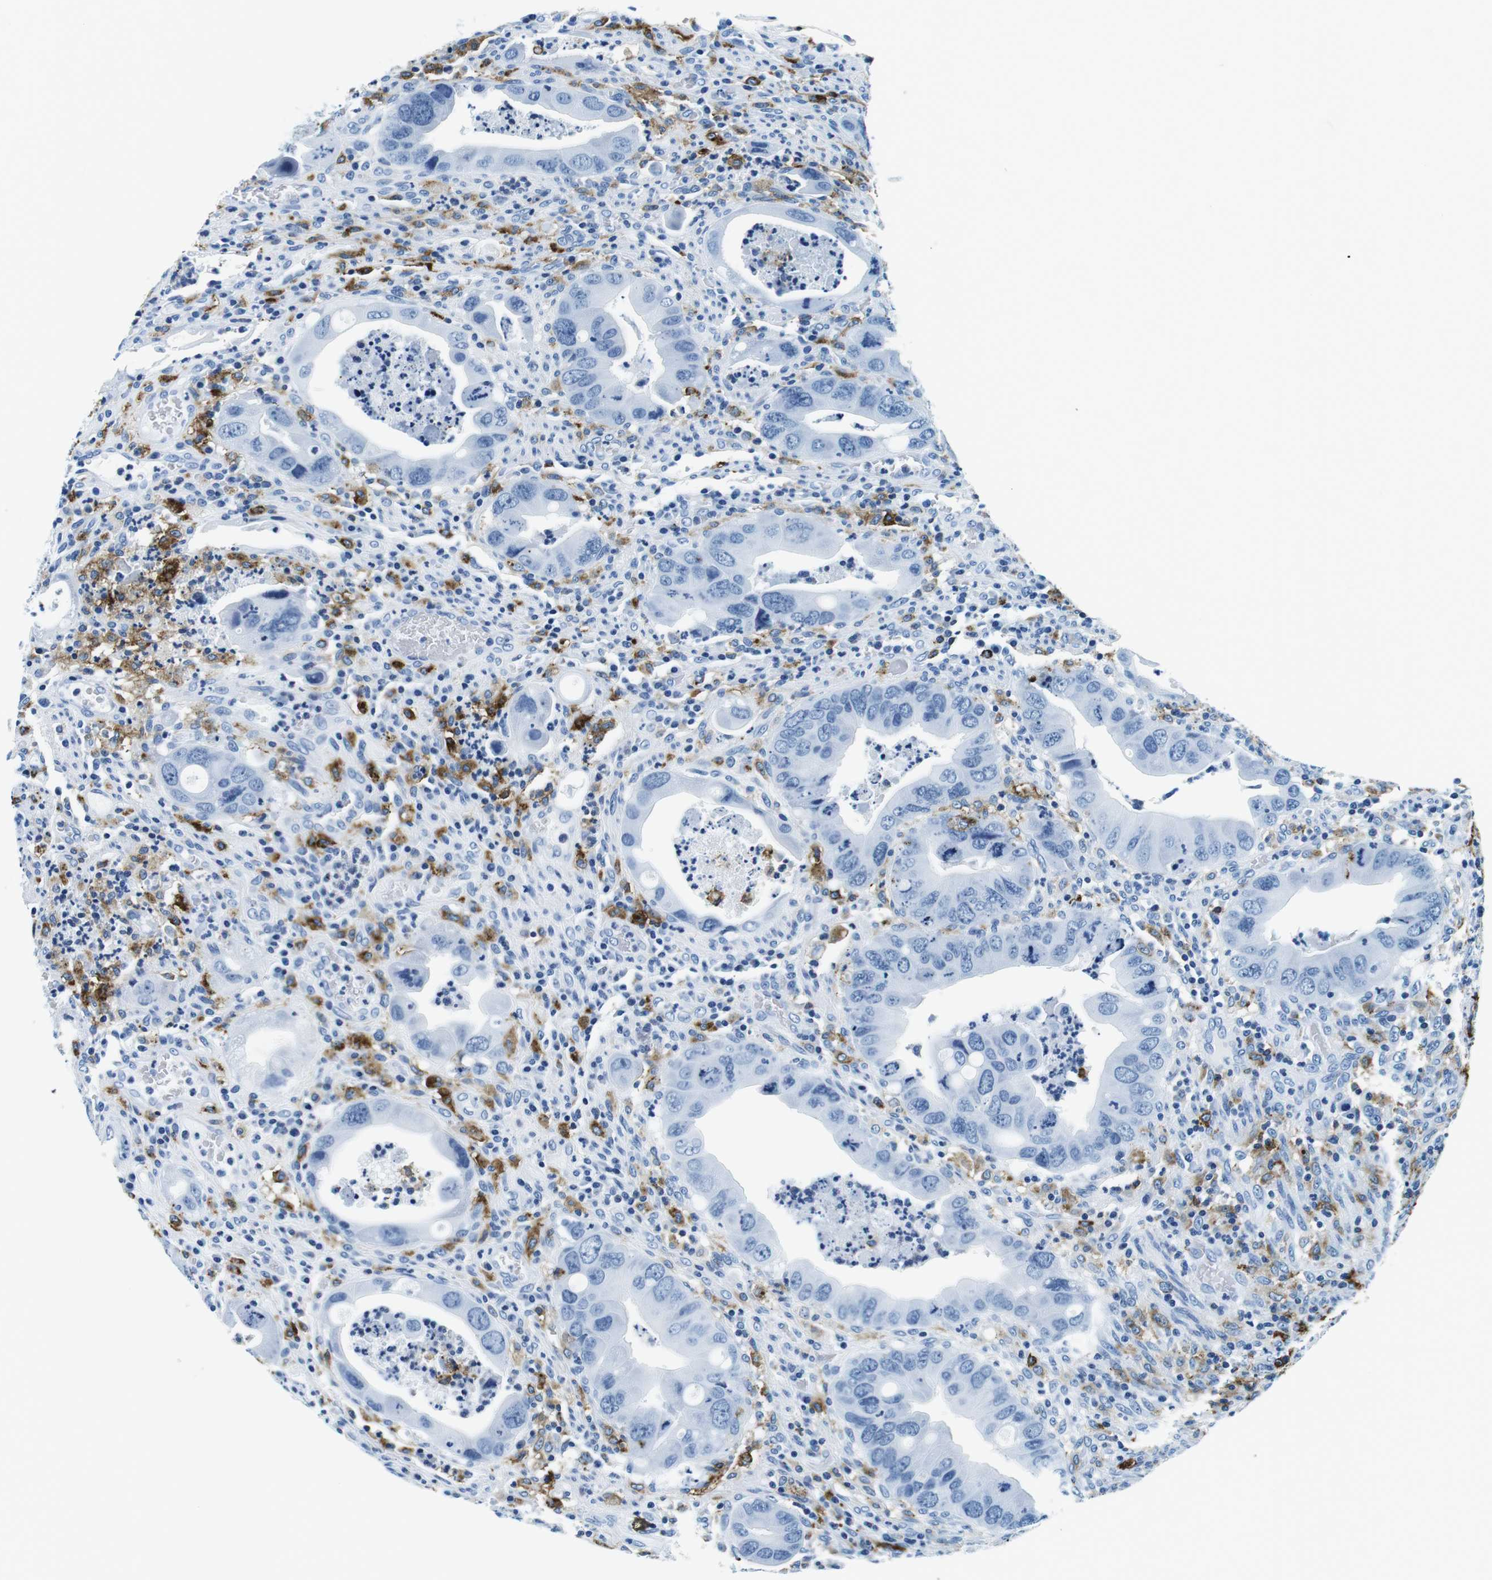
{"staining": {"intensity": "negative", "quantity": "none", "location": "none"}, "tissue": "colorectal cancer", "cell_type": "Tumor cells", "image_type": "cancer", "snomed": [{"axis": "morphology", "description": "Adenocarcinoma, NOS"}, {"axis": "topography", "description": "Rectum"}], "caption": "Tumor cells show no significant expression in adenocarcinoma (colorectal).", "gene": "HLA-DRB1", "patient": {"sex": "female", "age": 57}}